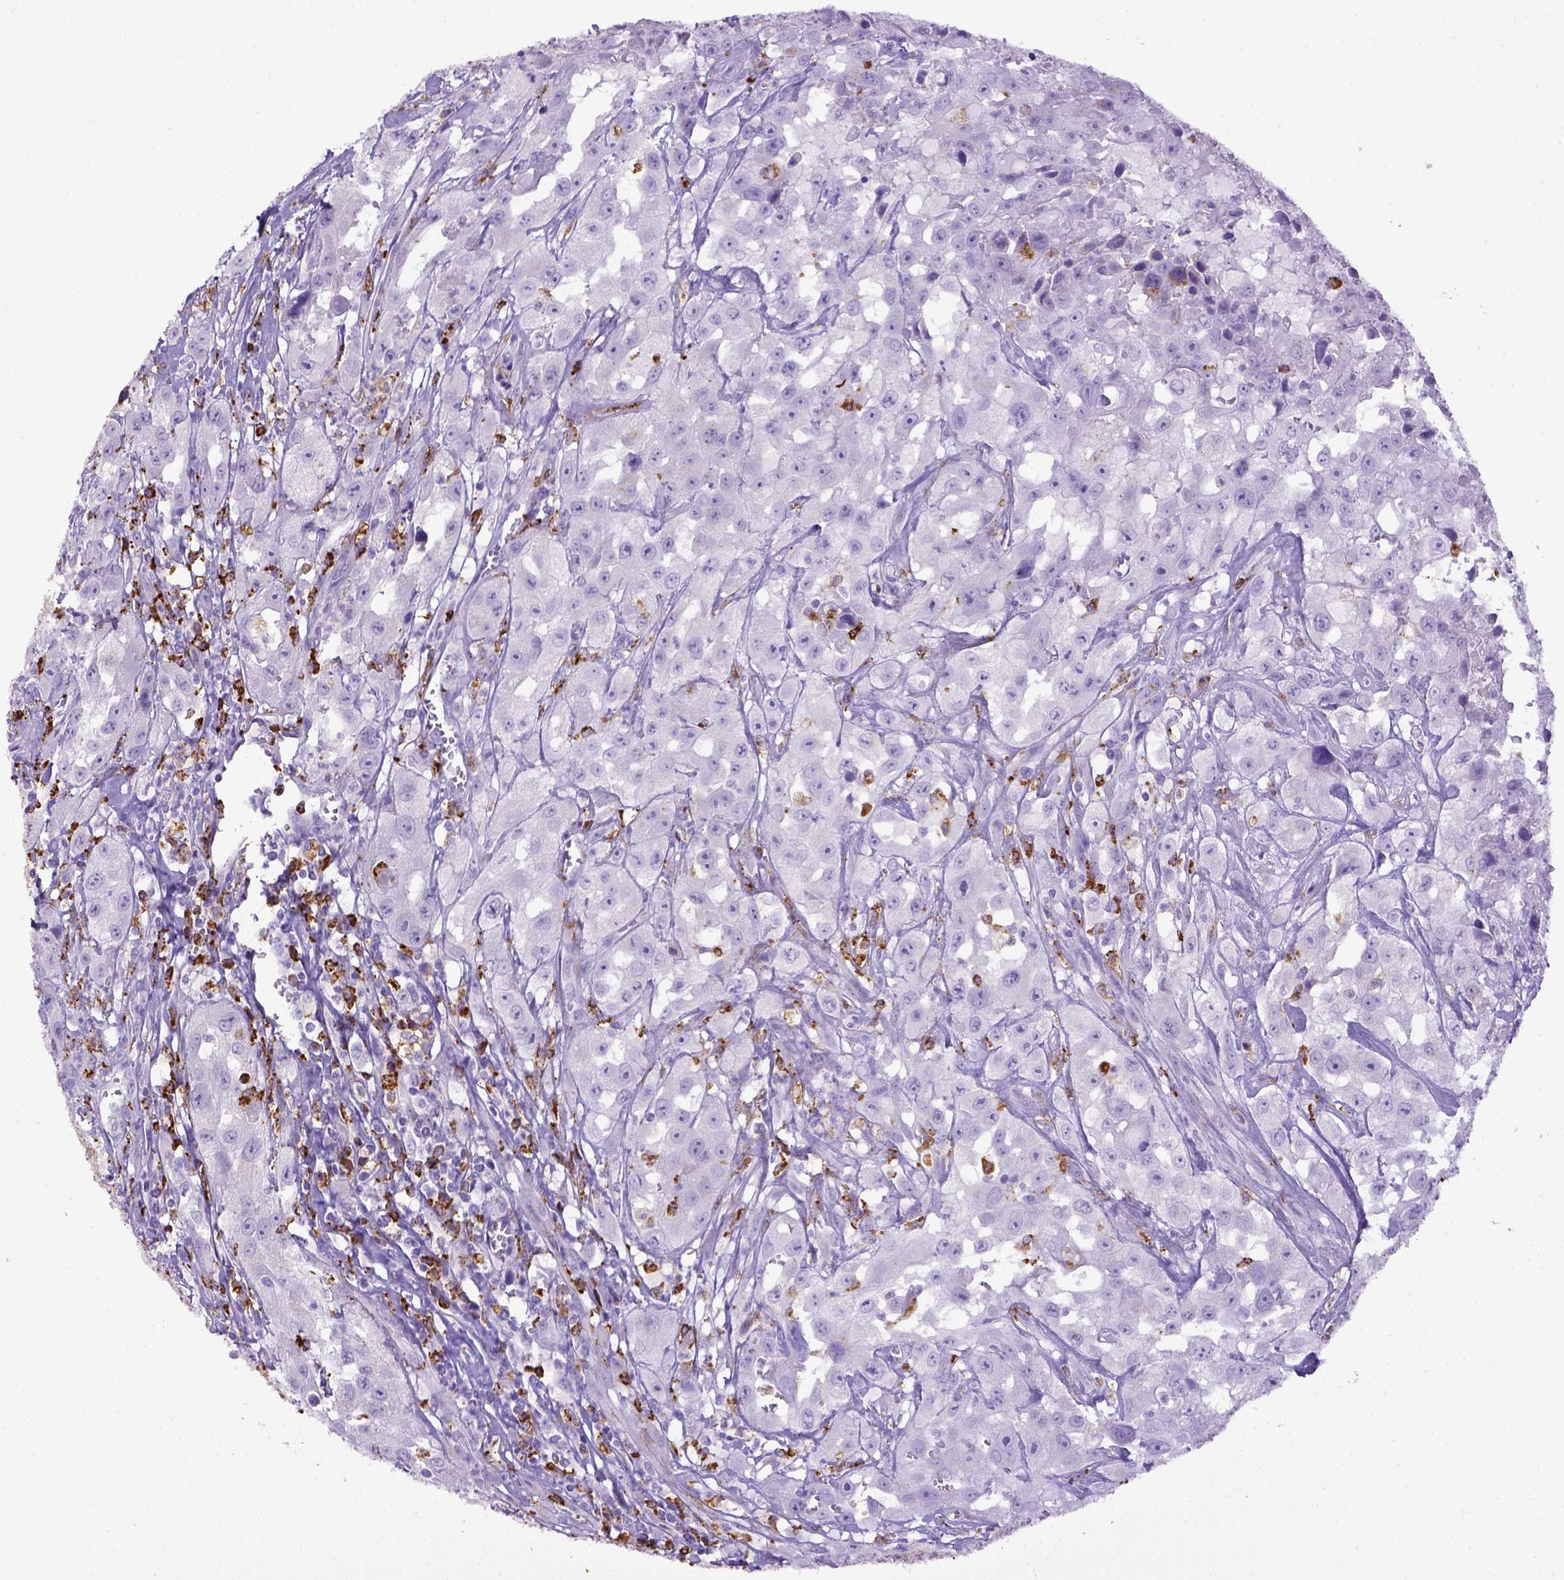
{"staining": {"intensity": "negative", "quantity": "none", "location": "none"}, "tissue": "urothelial cancer", "cell_type": "Tumor cells", "image_type": "cancer", "snomed": [{"axis": "morphology", "description": "Urothelial carcinoma, High grade"}, {"axis": "topography", "description": "Urinary bladder"}], "caption": "Tumor cells are negative for brown protein staining in urothelial cancer. The staining was performed using DAB to visualize the protein expression in brown, while the nuclei were stained in blue with hematoxylin (Magnification: 20x).", "gene": "CD68", "patient": {"sex": "male", "age": 79}}